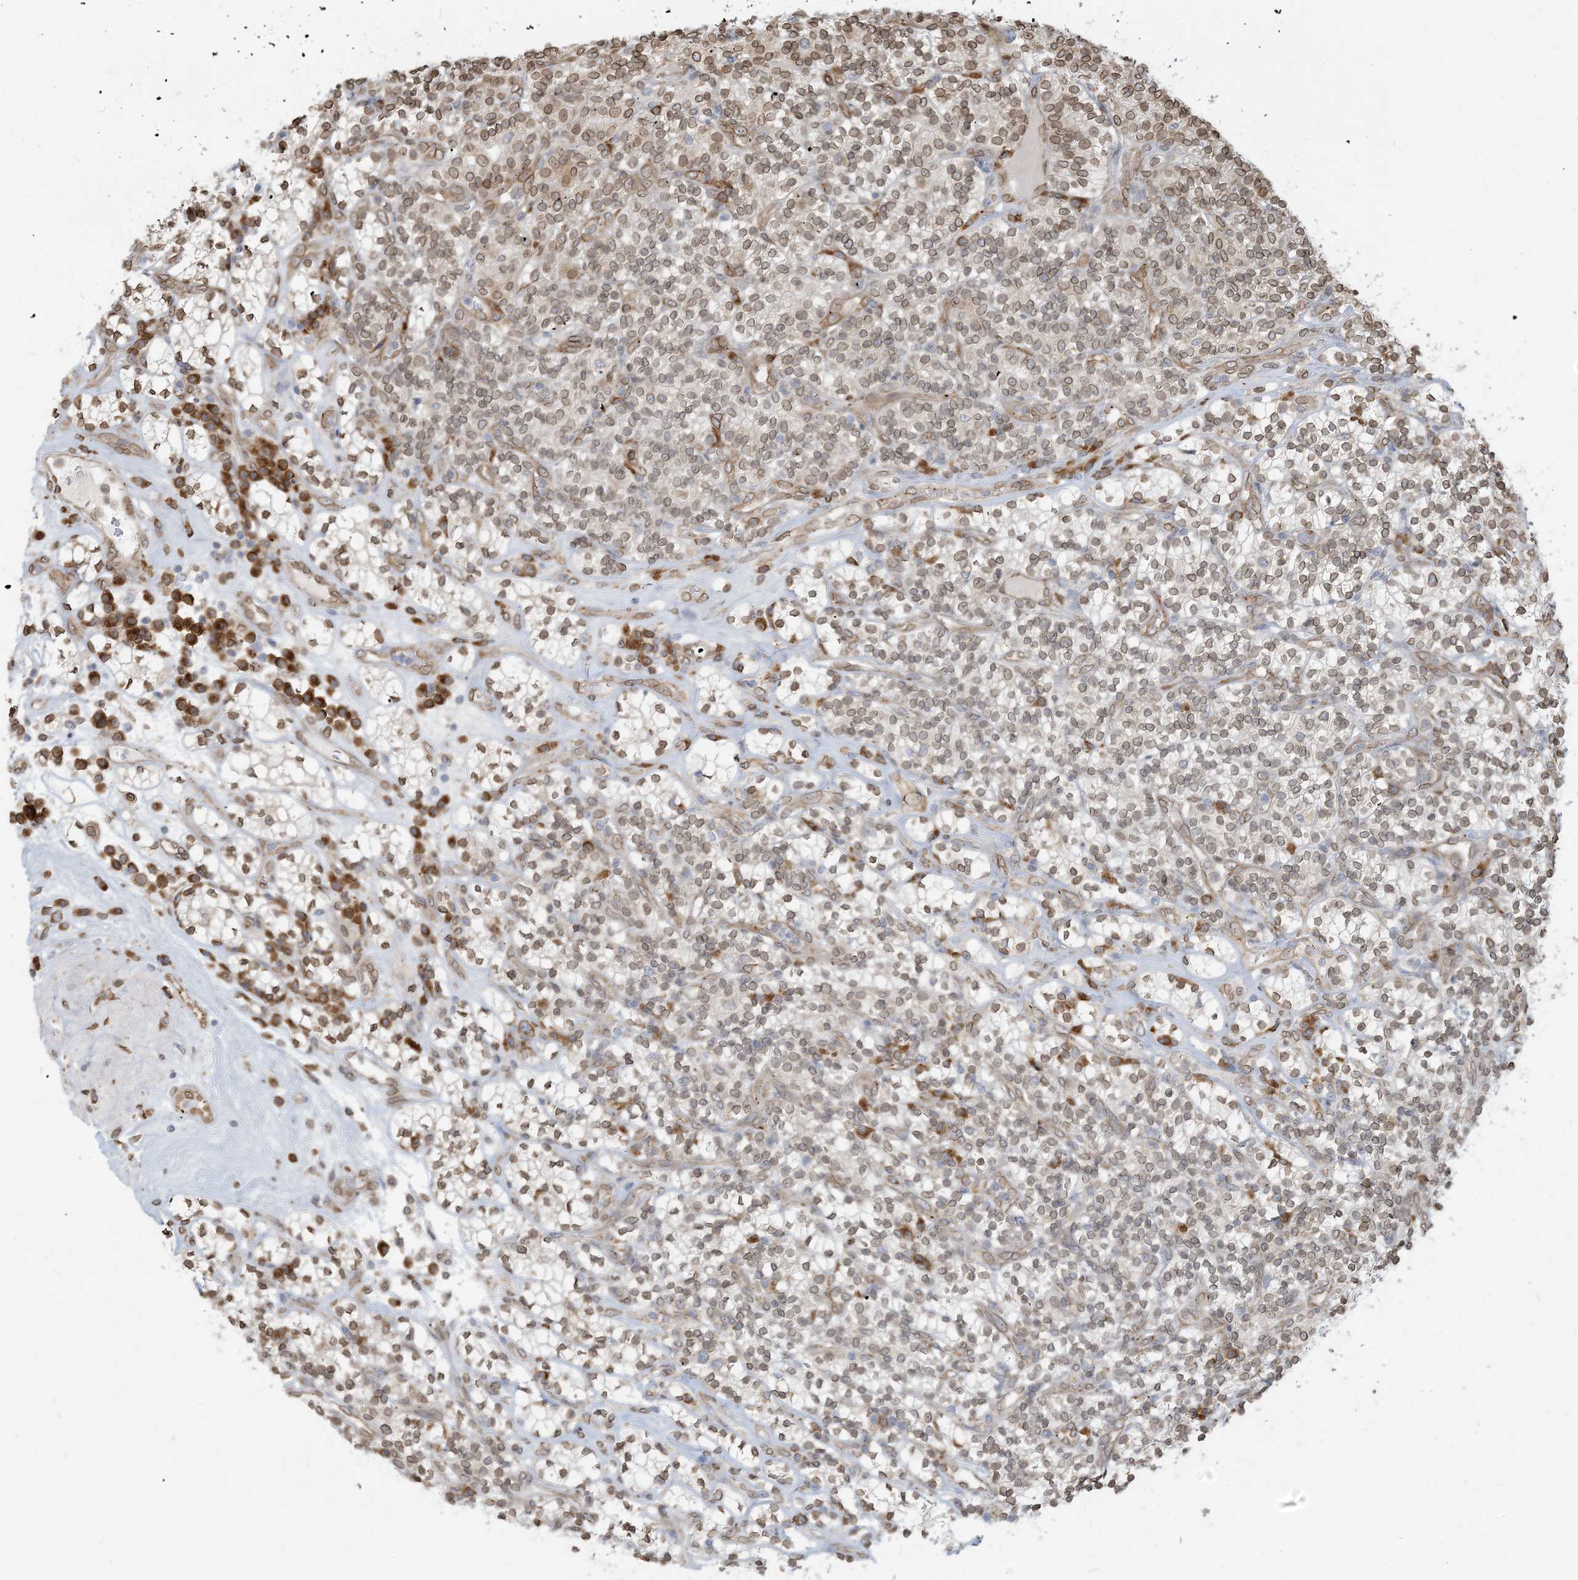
{"staining": {"intensity": "moderate", "quantity": ">75%", "location": "cytoplasmic/membranous,nuclear"}, "tissue": "renal cancer", "cell_type": "Tumor cells", "image_type": "cancer", "snomed": [{"axis": "morphology", "description": "Adenocarcinoma, NOS"}, {"axis": "topography", "description": "Kidney"}], "caption": "Brown immunohistochemical staining in adenocarcinoma (renal) exhibits moderate cytoplasmic/membranous and nuclear positivity in about >75% of tumor cells. (DAB IHC with brightfield microscopy, high magnification).", "gene": "WWP1", "patient": {"sex": "male", "age": 77}}